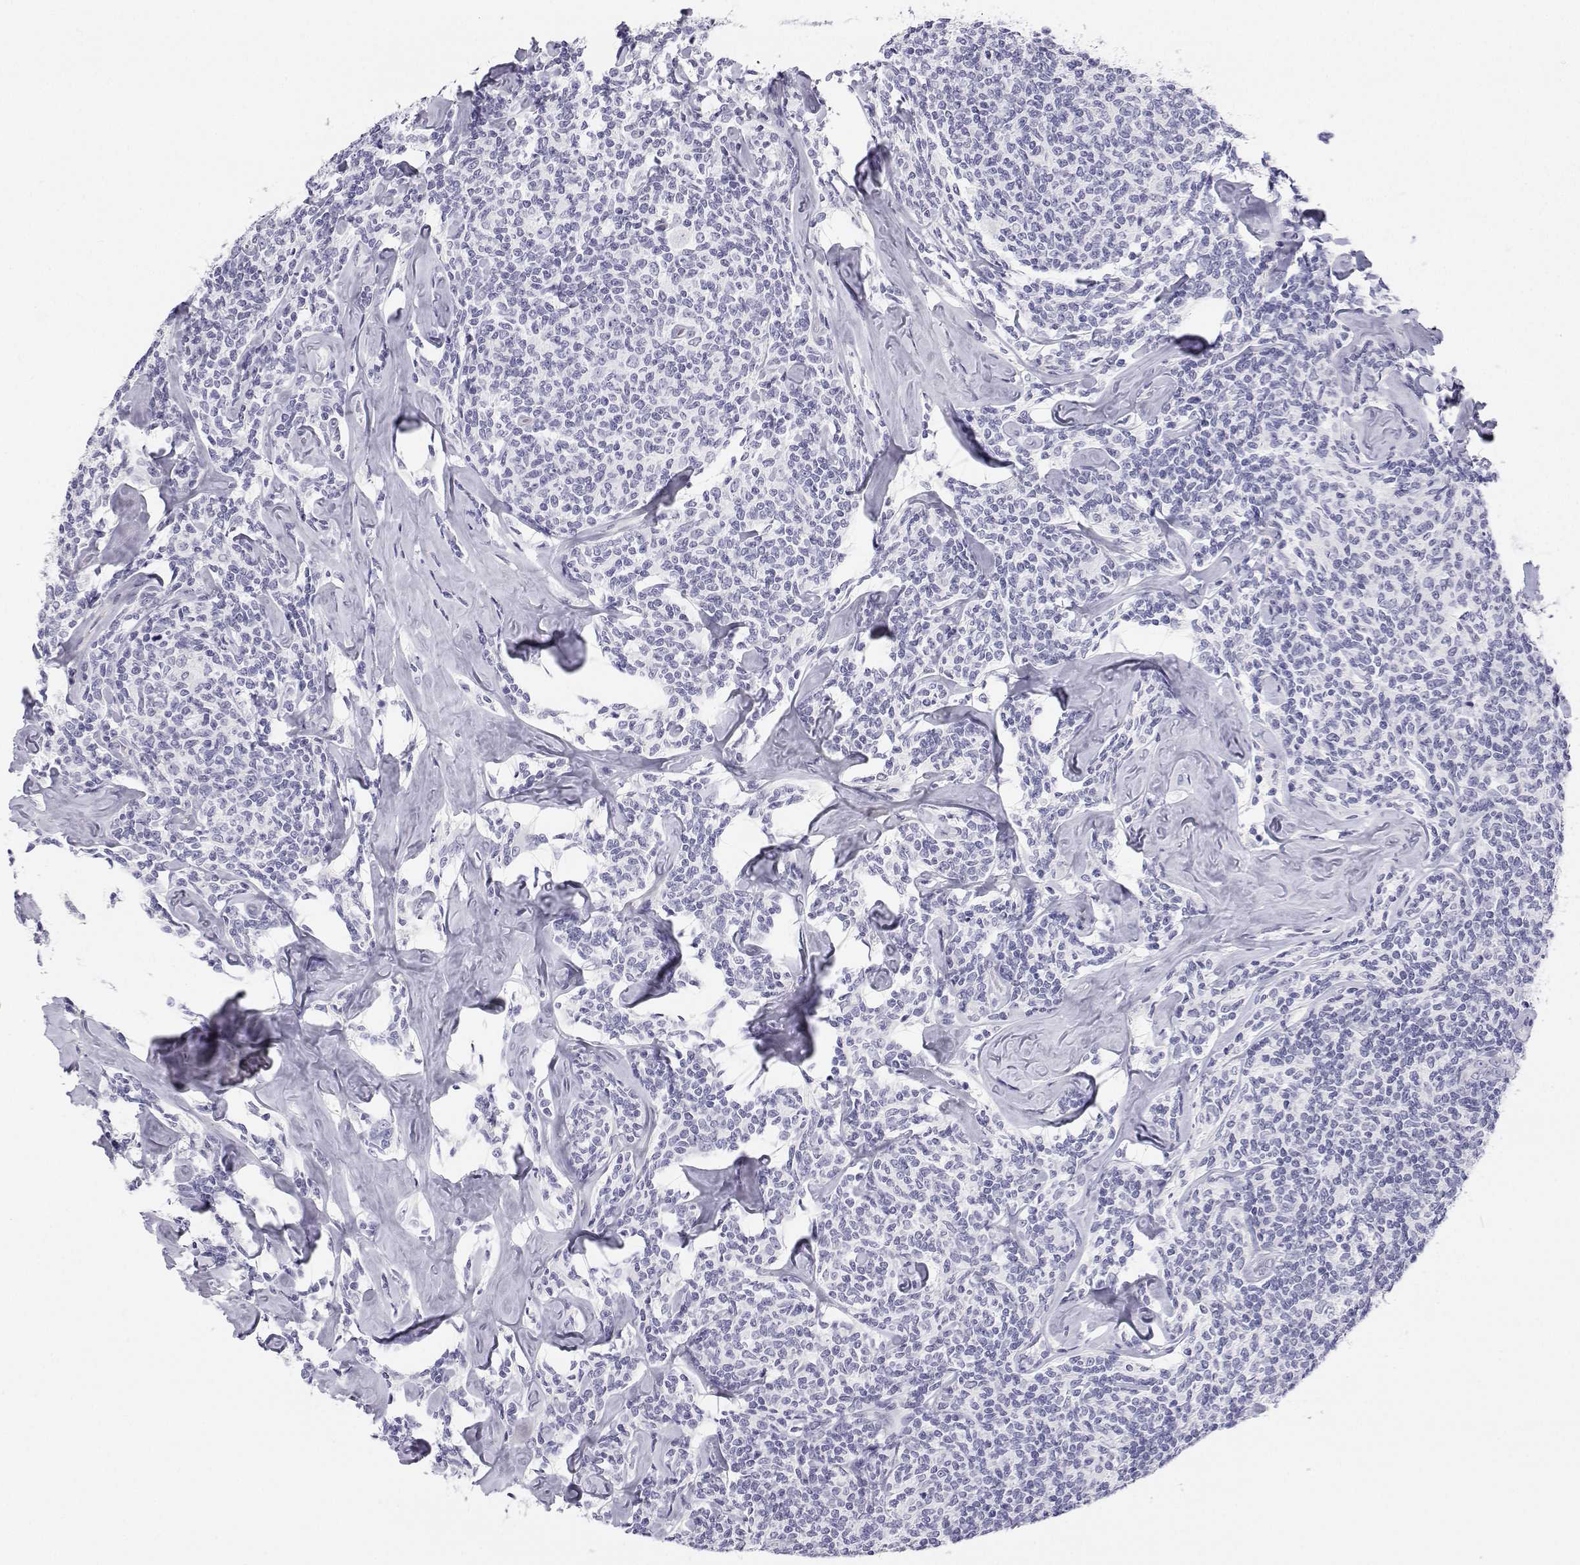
{"staining": {"intensity": "negative", "quantity": "none", "location": "none"}, "tissue": "lymphoma", "cell_type": "Tumor cells", "image_type": "cancer", "snomed": [{"axis": "morphology", "description": "Malignant lymphoma, non-Hodgkin's type, Low grade"}, {"axis": "topography", "description": "Lymph node"}], "caption": "Photomicrograph shows no significant protein expression in tumor cells of malignant lymphoma, non-Hodgkin's type (low-grade). (DAB (3,3'-diaminobenzidine) immunohistochemistry visualized using brightfield microscopy, high magnification).", "gene": "BHMT", "patient": {"sex": "female", "age": 56}}